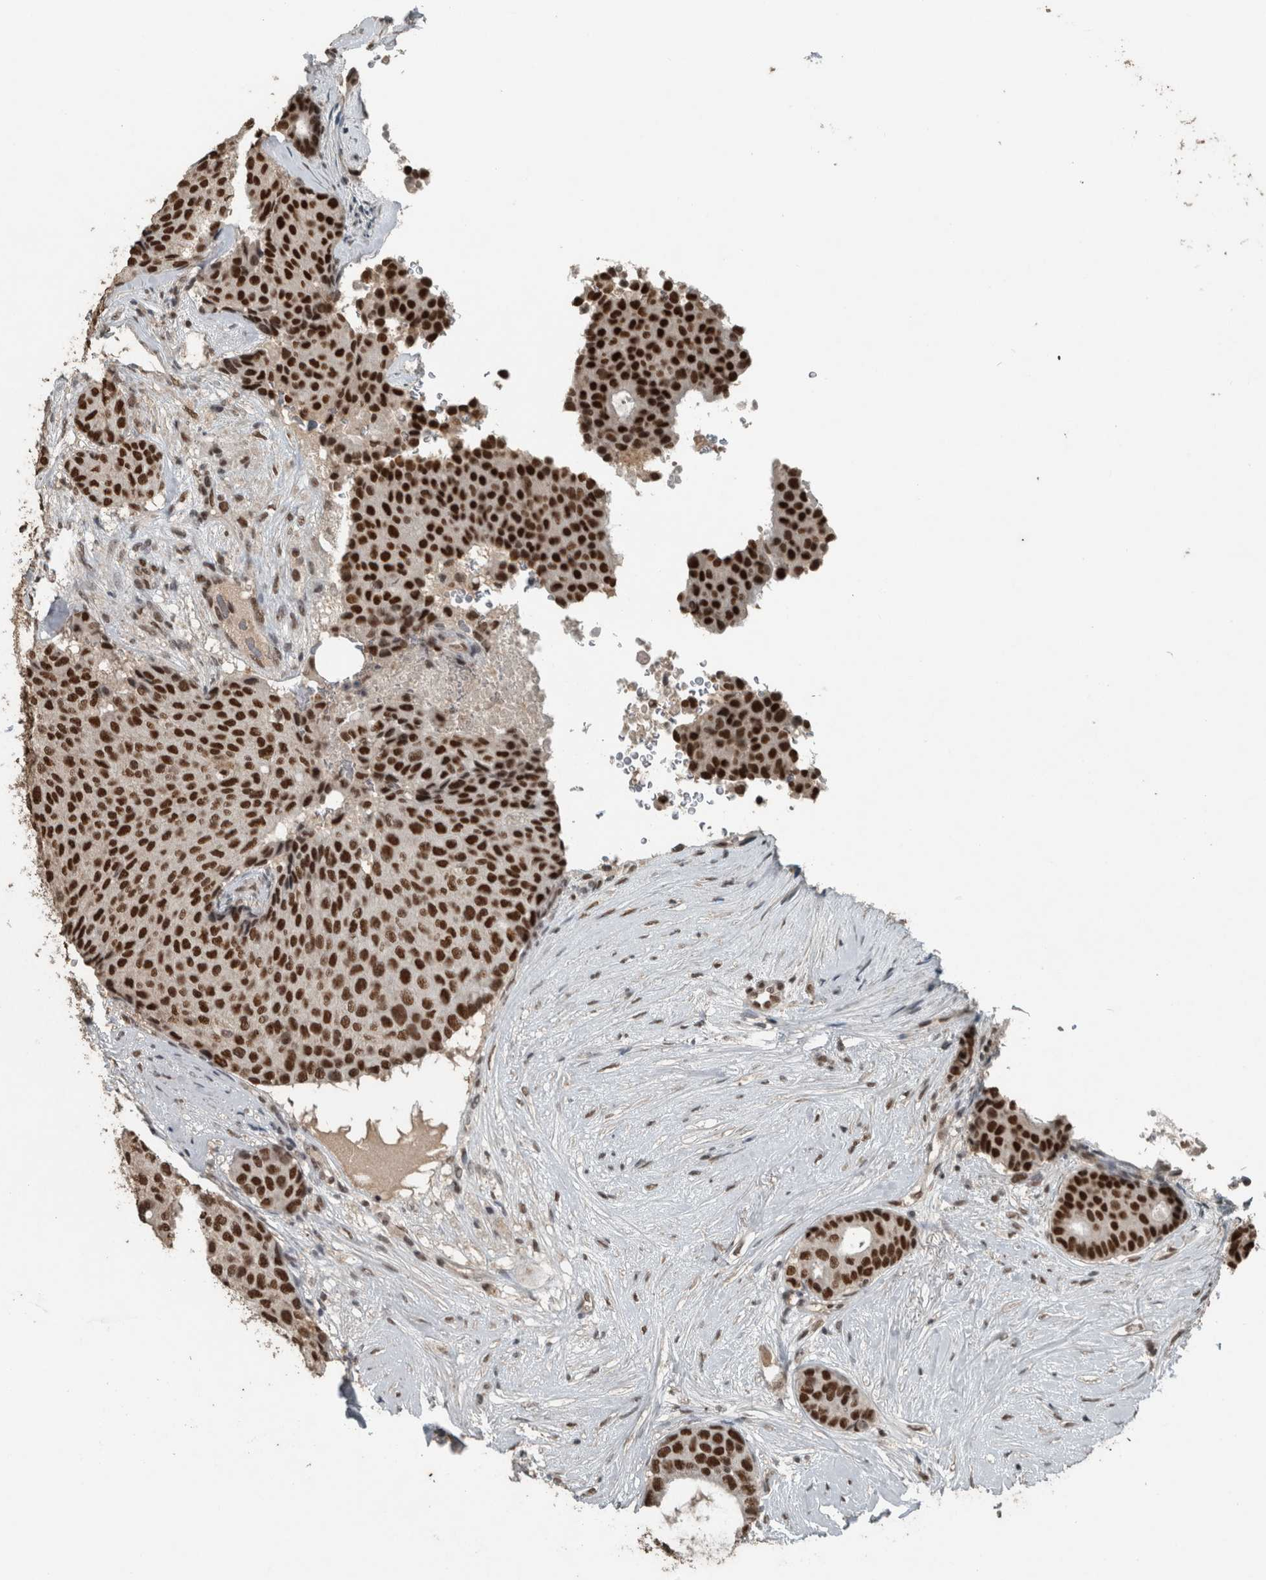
{"staining": {"intensity": "strong", "quantity": ">75%", "location": "nuclear"}, "tissue": "breast cancer", "cell_type": "Tumor cells", "image_type": "cancer", "snomed": [{"axis": "morphology", "description": "Duct carcinoma"}, {"axis": "topography", "description": "Breast"}], "caption": "About >75% of tumor cells in human breast cancer (intraductal carcinoma) exhibit strong nuclear protein staining as visualized by brown immunohistochemical staining.", "gene": "ZNF24", "patient": {"sex": "female", "age": 75}}